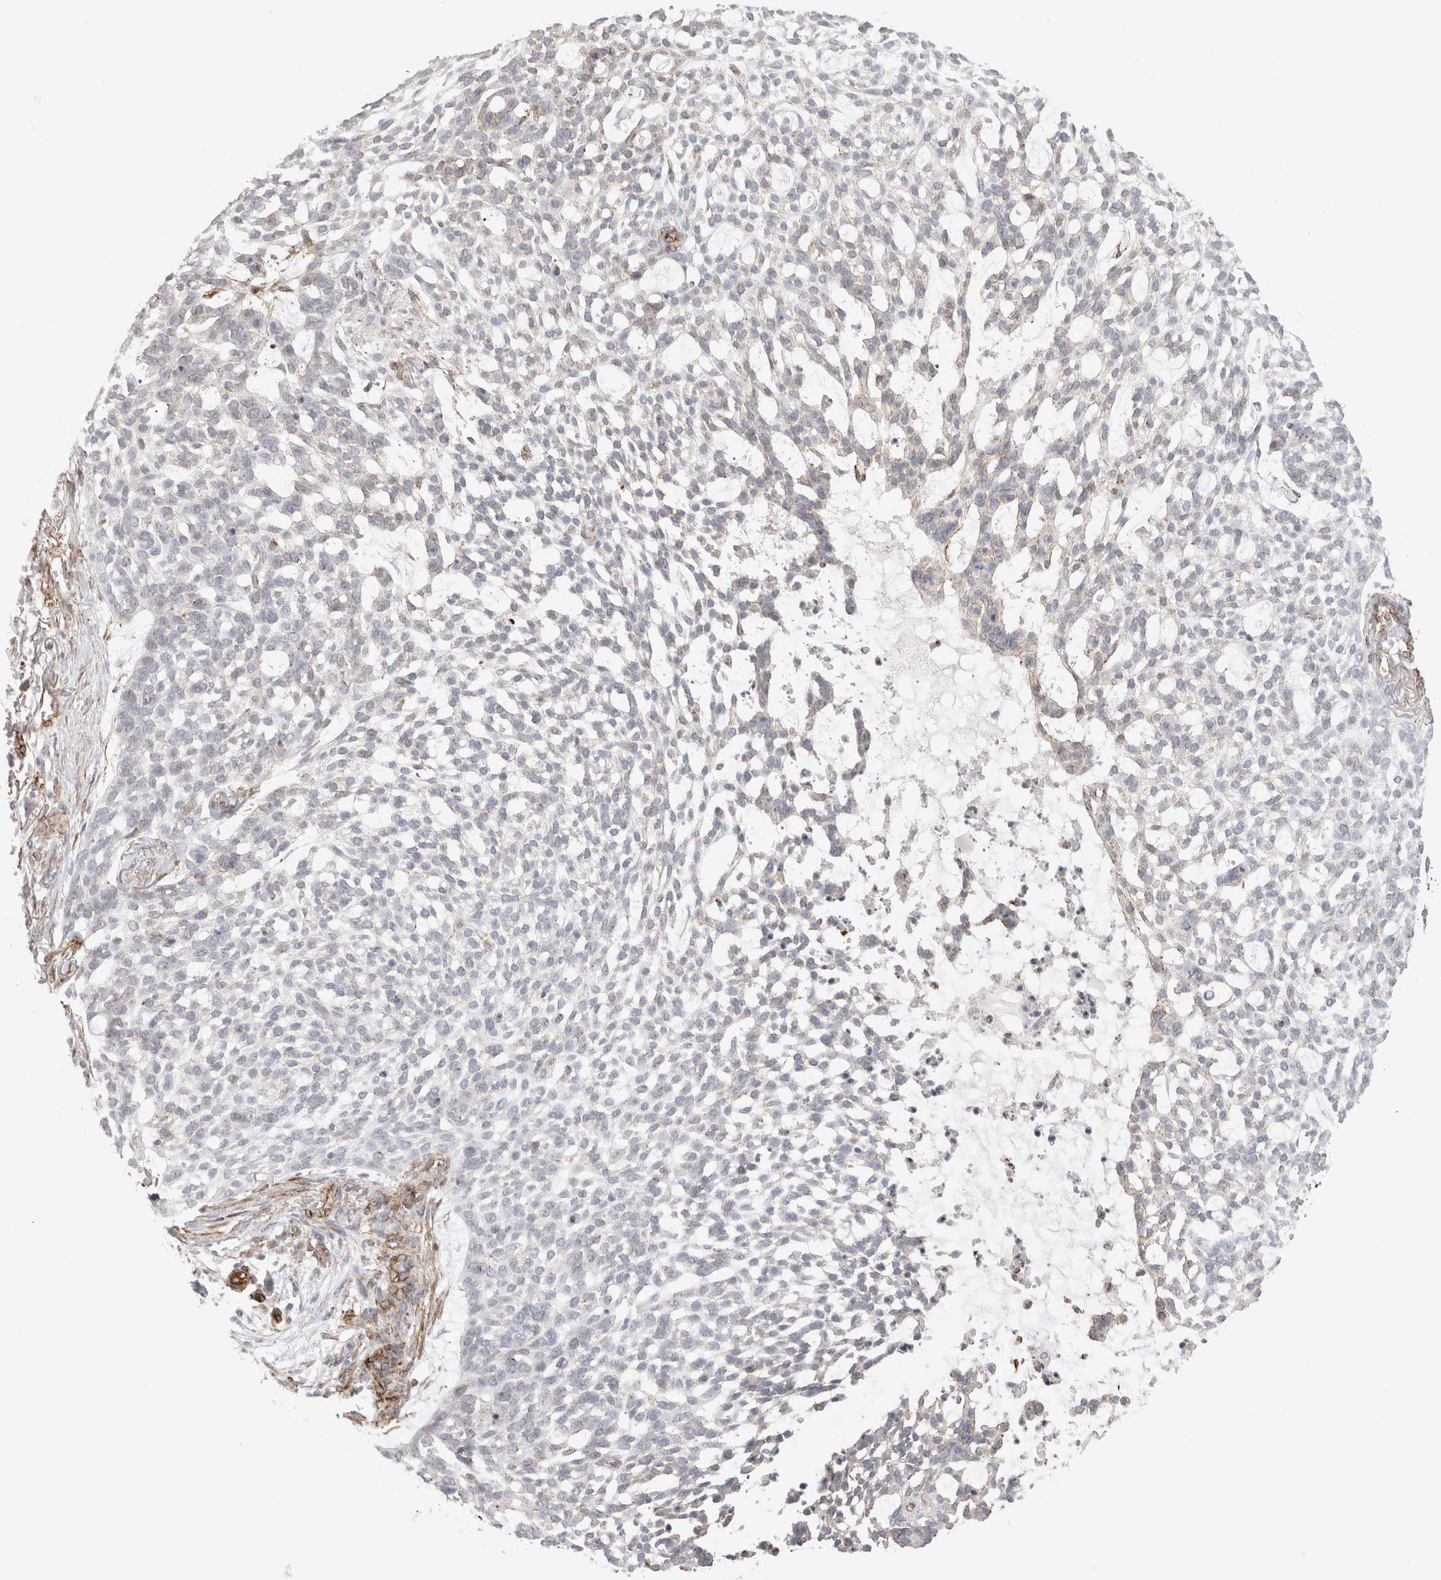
{"staining": {"intensity": "weak", "quantity": "<25%", "location": "cytoplasmic/membranous"}, "tissue": "skin cancer", "cell_type": "Tumor cells", "image_type": "cancer", "snomed": [{"axis": "morphology", "description": "Basal cell carcinoma"}, {"axis": "topography", "description": "Skin"}], "caption": "High power microscopy histopathology image of an immunohistochemistry (IHC) micrograph of skin cancer, revealing no significant positivity in tumor cells.", "gene": "CAAP1", "patient": {"sex": "female", "age": 64}}